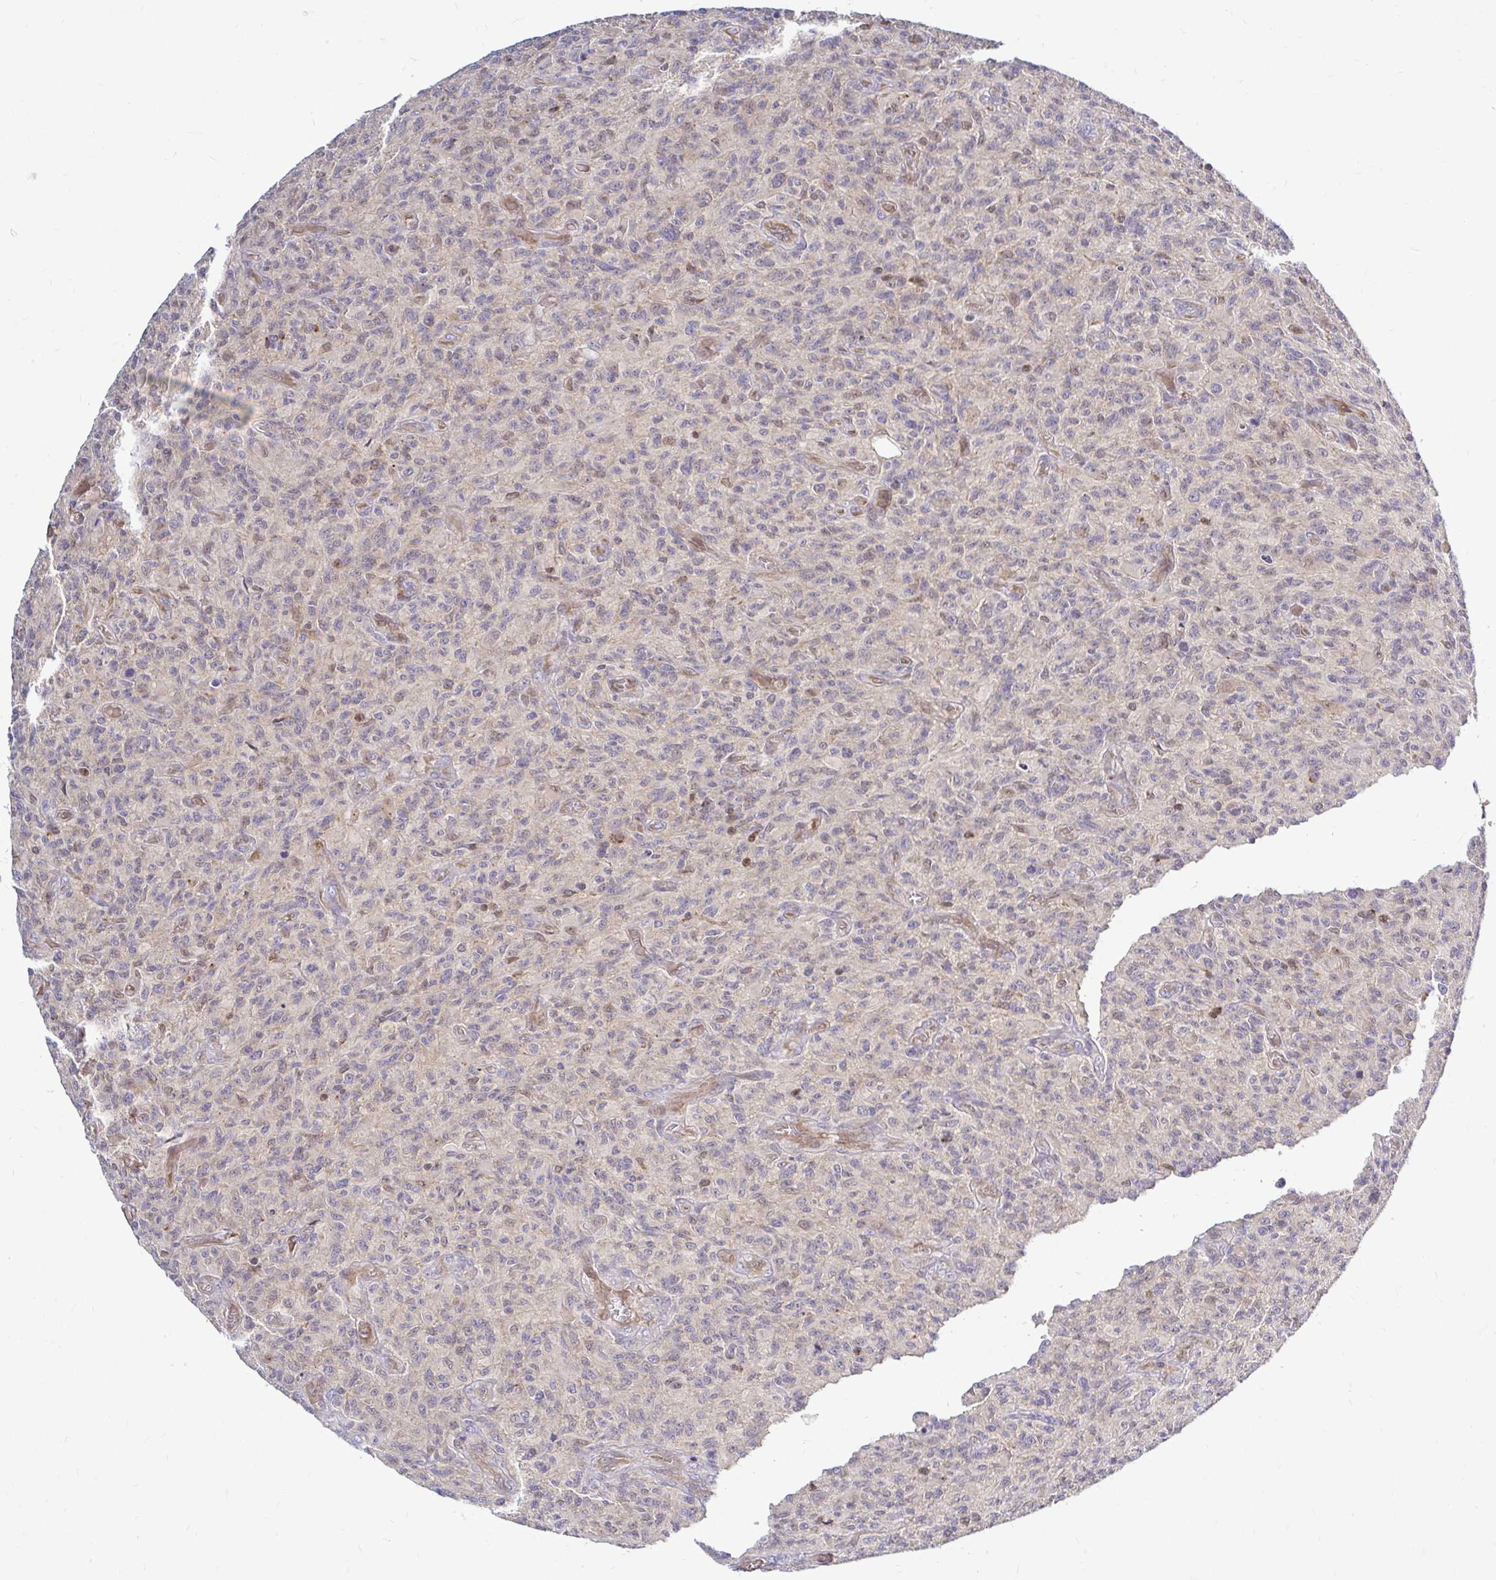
{"staining": {"intensity": "weak", "quantity": "<25%", "location": "cytoplasmic/membranous"}, "tissue": "glioma", "cell_type": "Tumor cells", "image_type": "cancer", "snomed": [{"axis": "morphology", "description": "Glioma, malignant, High grade"}, {"axis": "topography", "description": "Brain"}], "caption": "High-grade glioma (malignant) was stained to show a protein in brown. There is no significant expression in tumor cells. Brightfield microscopy of immunohistochemistry (IHC) stained with DAB (brown) and hematoxylin (blue), captured at high magnification.", "gene": "ARHGEF37", "patient": {"sex": "male", "age": 61}}